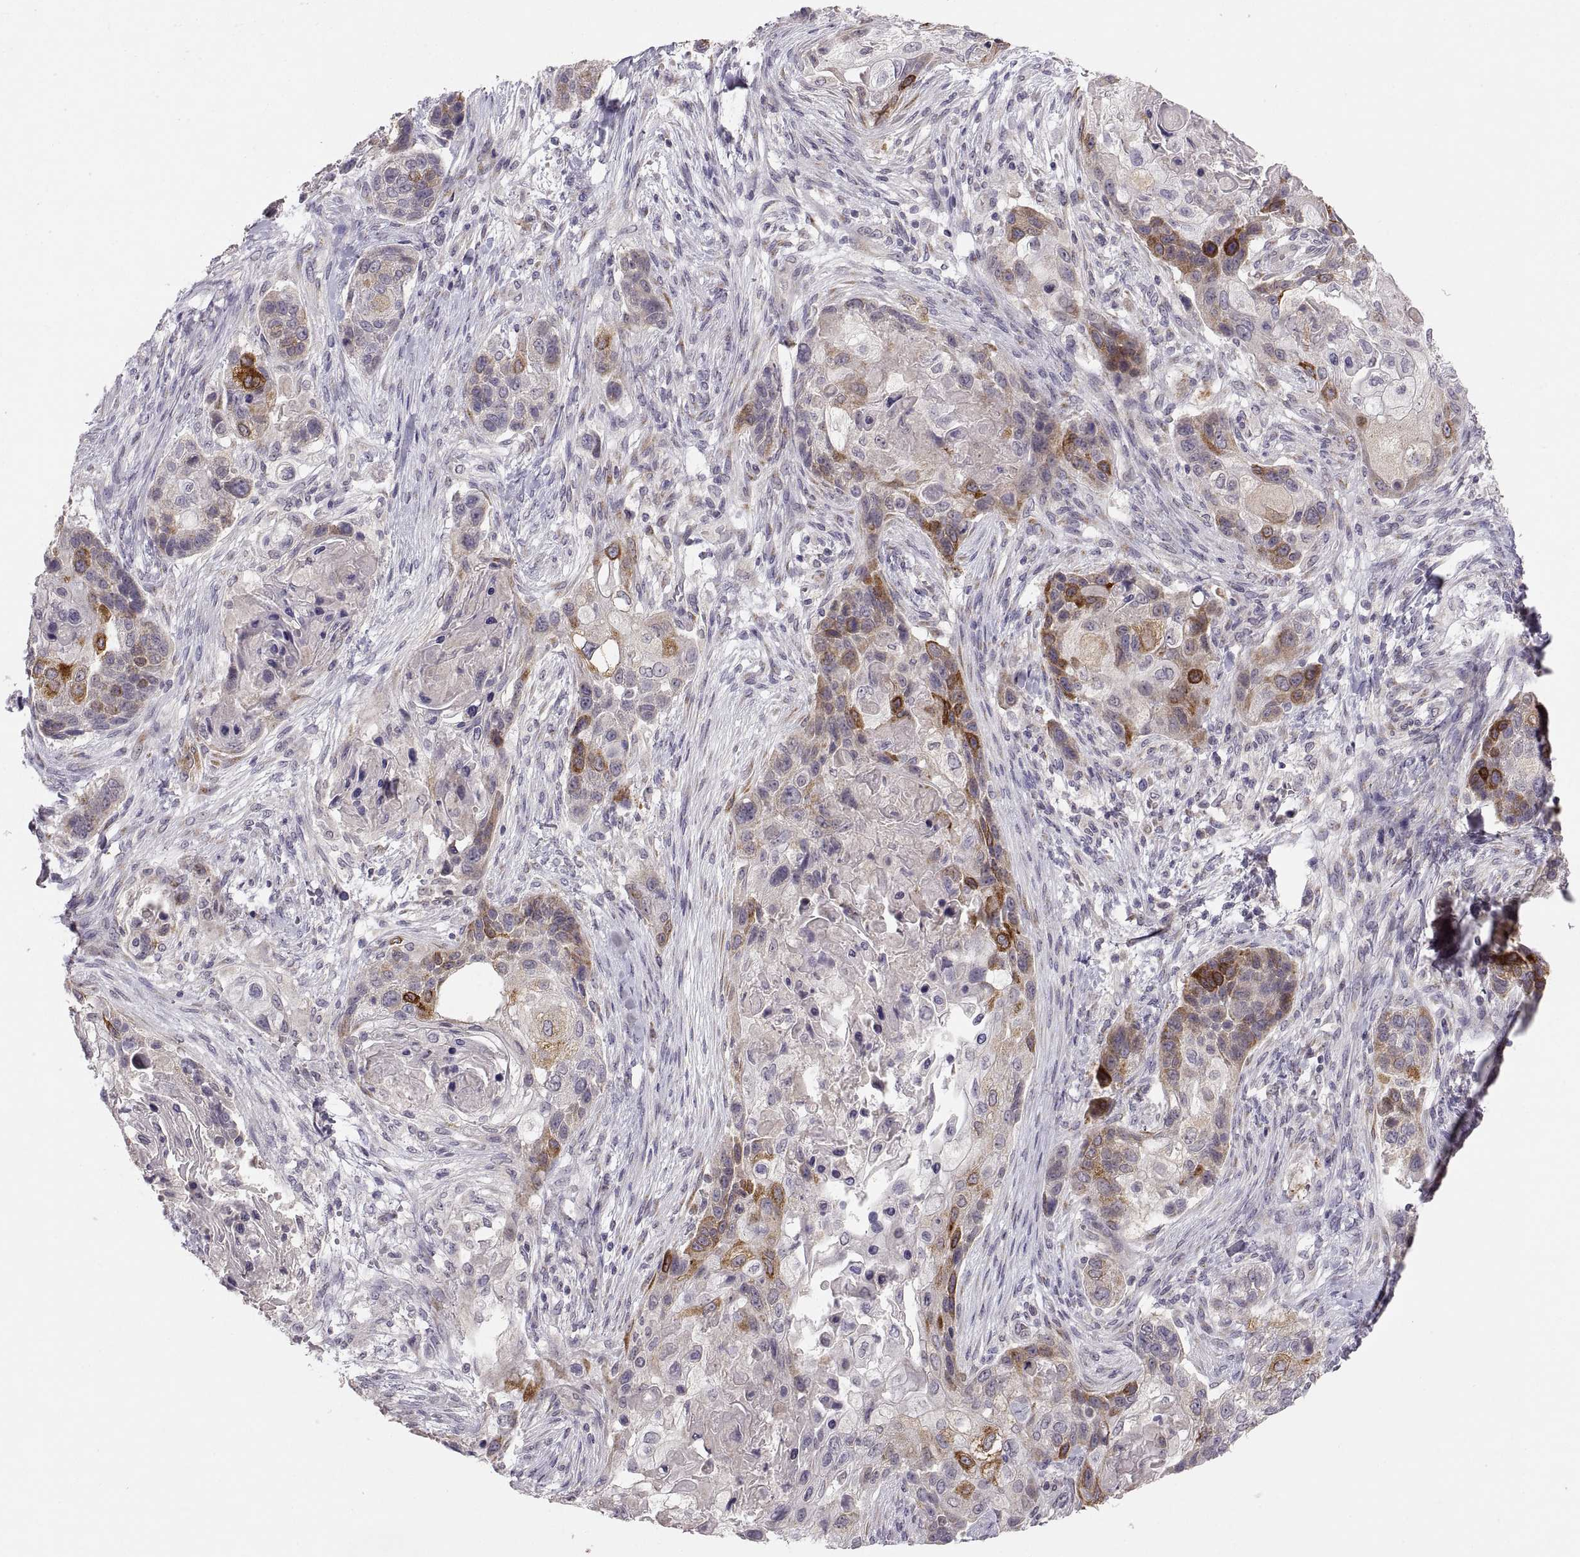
{"staining": {"intensity": "strong", "quantity": "<25%", "location": "cytoplasmic/membranous"}, "tissue": "lung cancer", "cell_type": "Tumor cells", "image_type": "cancer", "snomed": [{"axis": "morphology", "description": "Squamous cell carcinoma, NOS"}, {"axis": "topography", "description": "Lung"}], "caption": "Immunohistochemistry (IHC) of human squamous cell carcinoma (lung) shows medium levels of strong cytoplasmic/membranous staining in approximately <25% of tumor cells.", "gene": "HMGCR", "patient": {"sex": "male", "age": 69}}